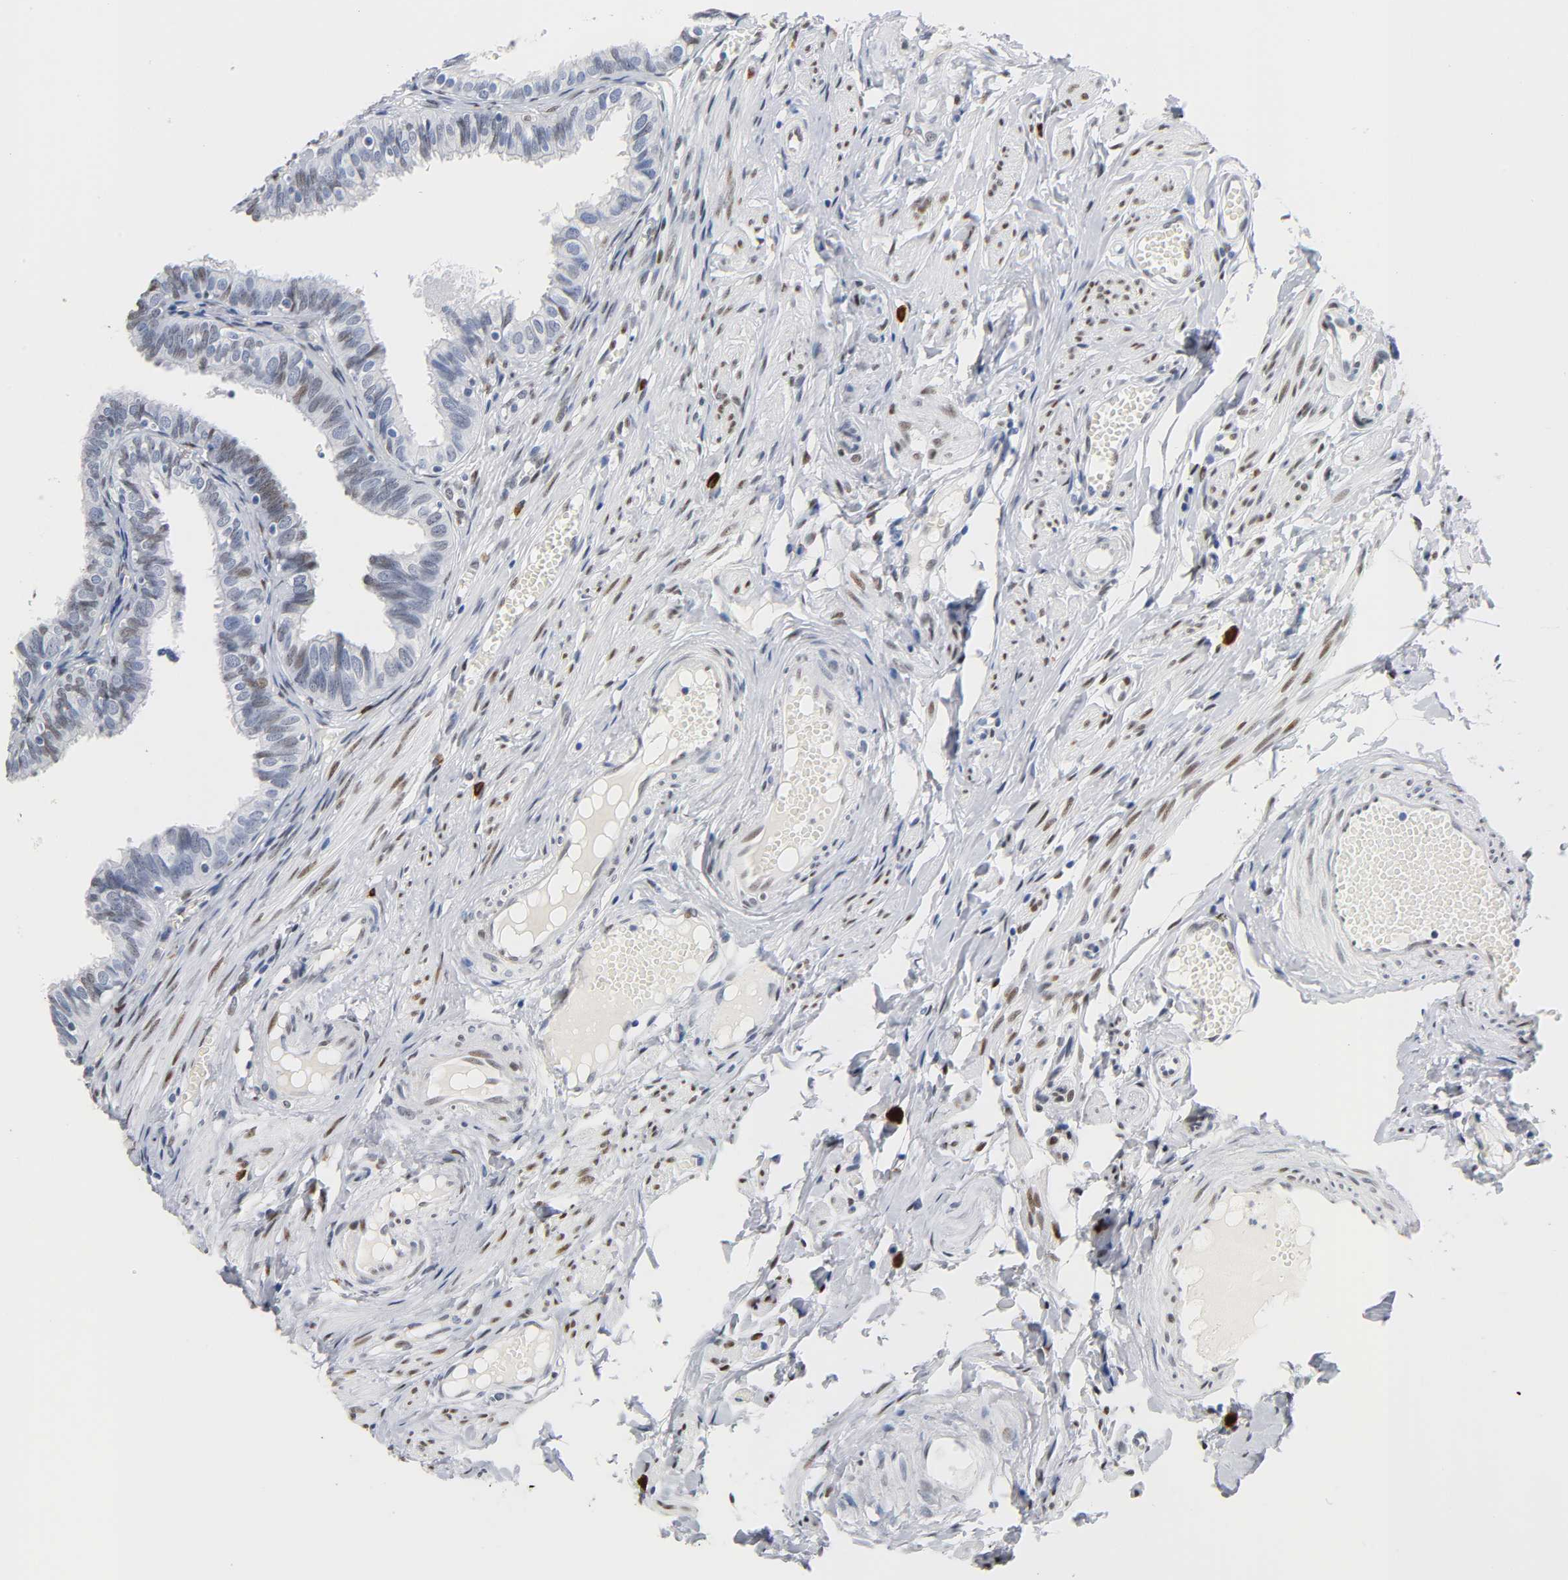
{"staining": {"intensity": "moderate", "quantity": "25%-75%", "location": "nuclear"}, "tissue": "fallopian tube", "cell_type": "Glandular cells", "image_type": "normal", "snomed": [{"axis": "morphology", "description": "Normal tissue, NOS"}, {"axis": "topography", "description": "Fallopian tube"}], "caption": "About 25%-75% of glandular cells in normal fallopian tube reveal moderate nuclear protein expression as visualized by brown immunohistochemical staining.", "gene": "NAB2", "patient": {"sex": "female", "age": 46}}